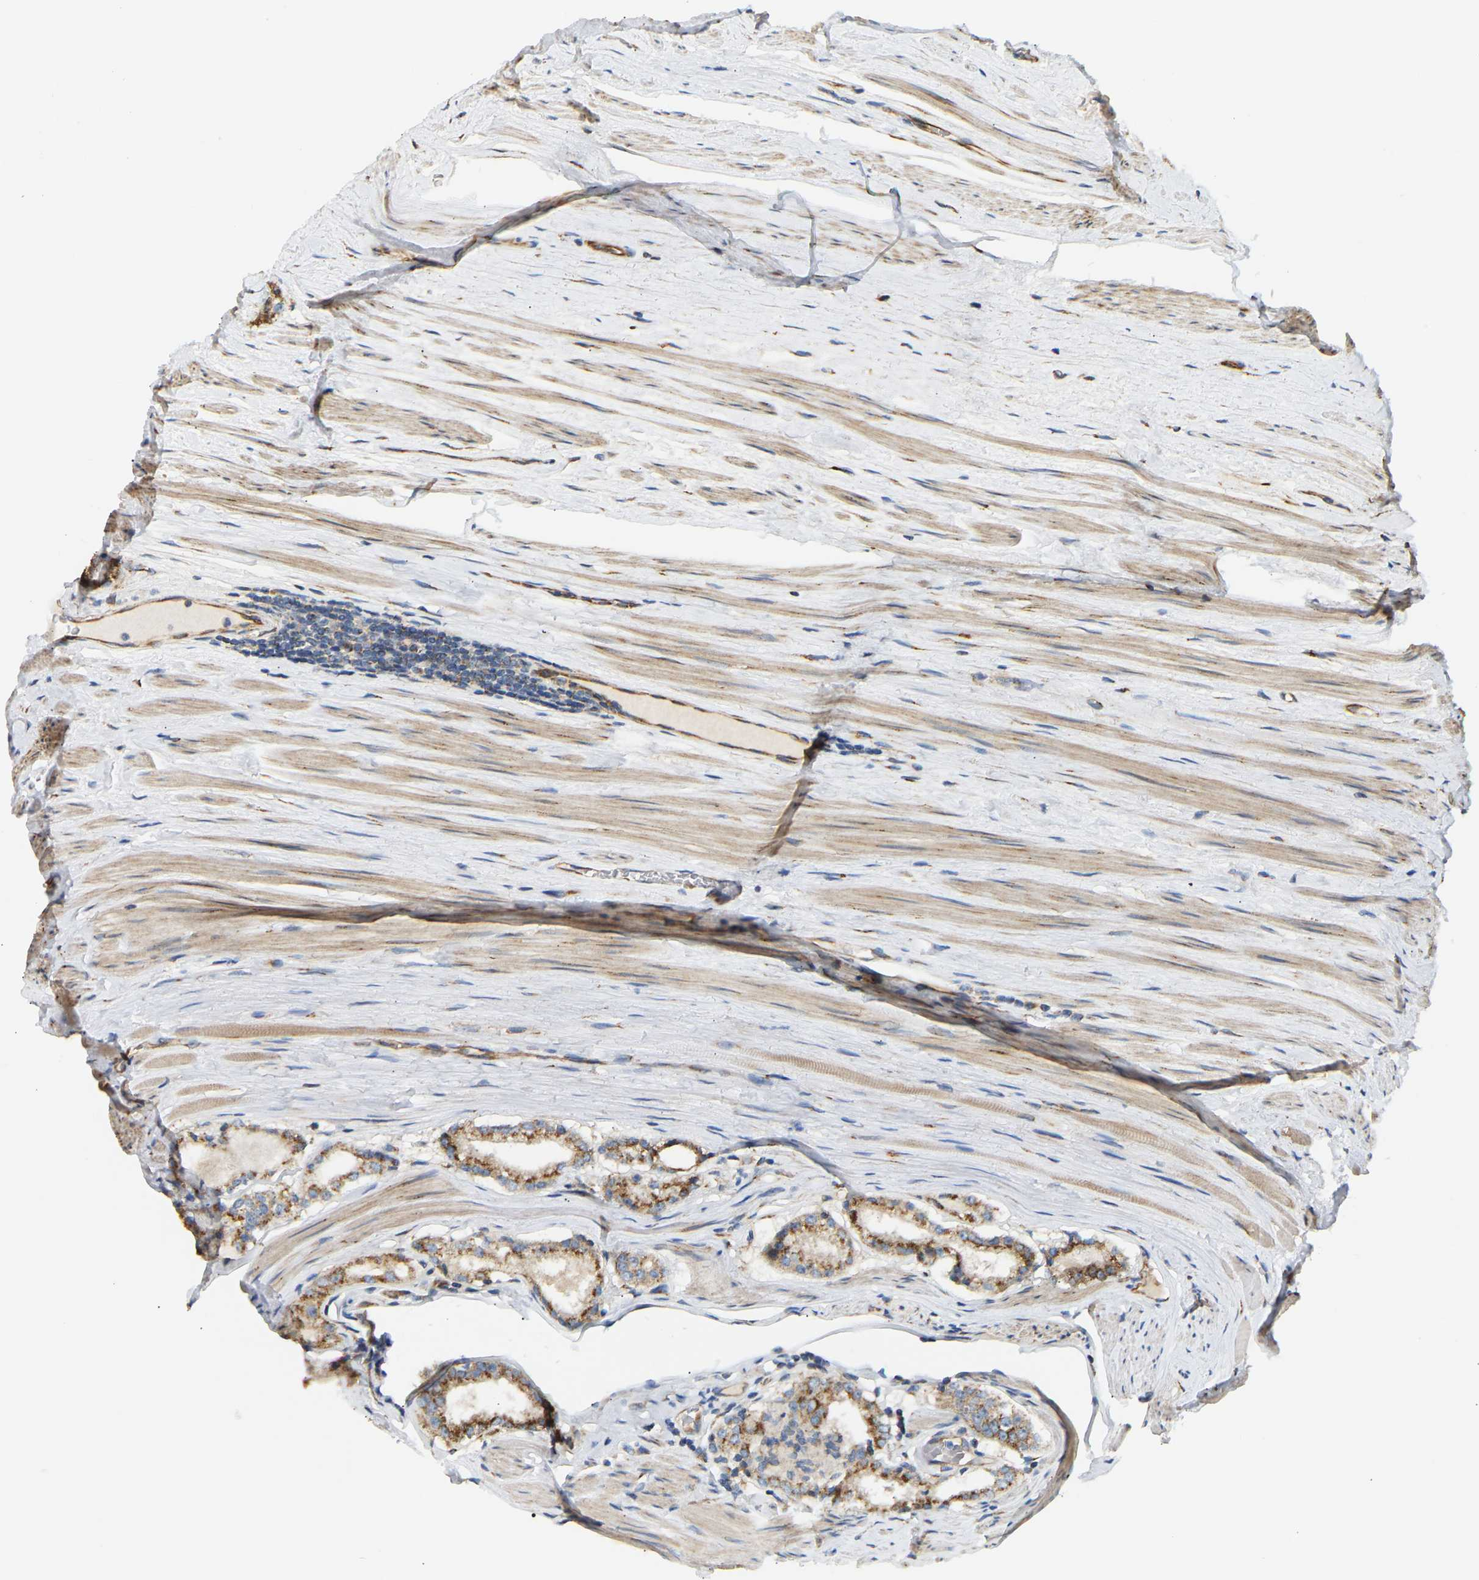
{"staining": {"intensity": "strong", "quantity": ">75%", "location": "cytoplasmic/membranous"}, "tissue": "prostate cancer", "cell_type": "Tumor cells", "image_type": "cancer", "snomed": [{"axis": "morphology", "description": "Adenocarcinoma, Low grade"}, {"axis": "topography", "description": "Prostate"}], "caption": "Adenocarcinoma (low-grade) (prostate) was stained to show a protein in brown. There is high levels of strong cytoplasmic/membranous staining in about >75% of tumor cells.", "gene": "YIPF2", "patient": {"sex": "male", "age": 70}}